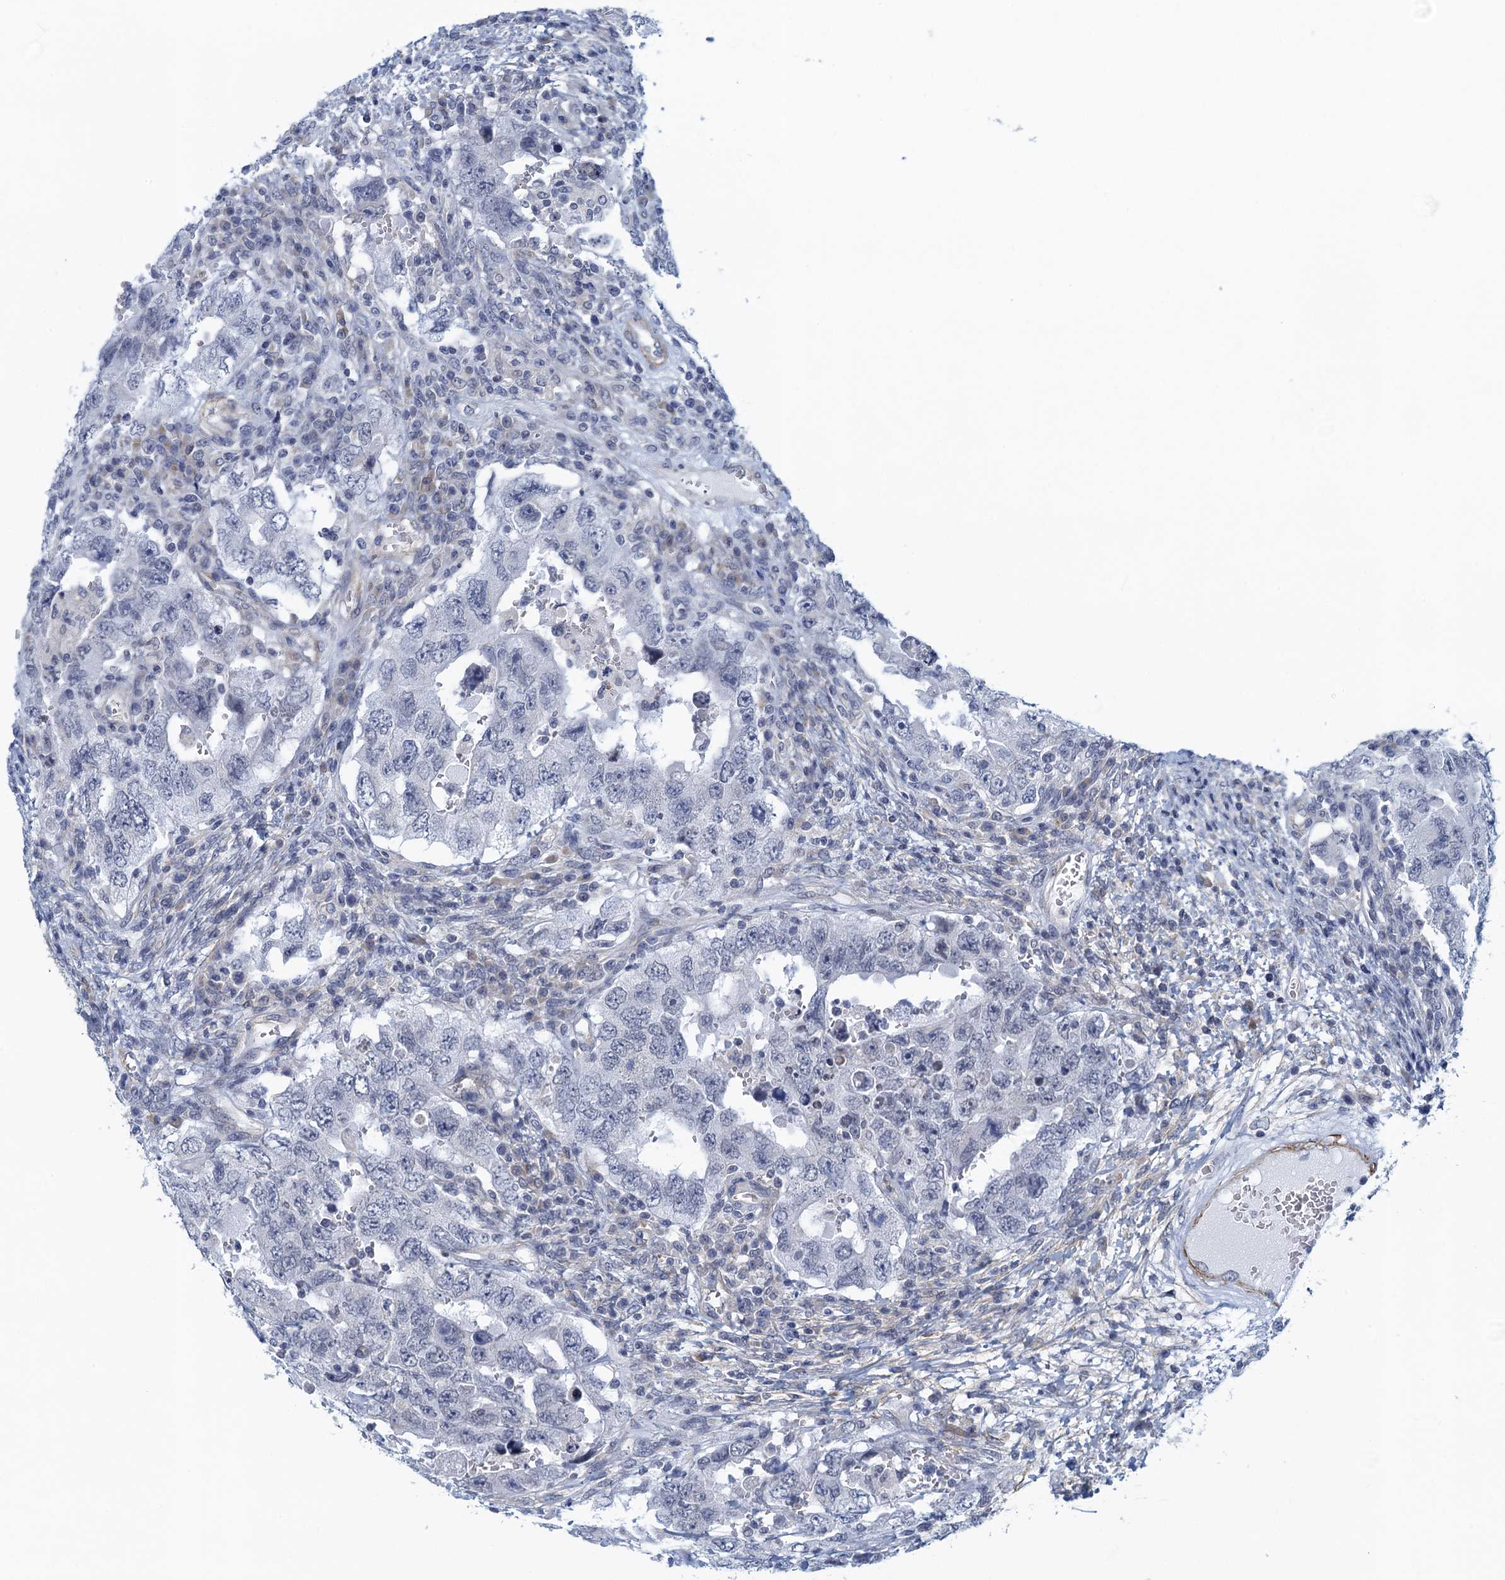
{"staining": {"intensity": "negative", "quantity": "none", "location": "none"}, "tissue": "testis cancer", "cell_type": "Tumor cells", "image_type": "cancer", "snomed": [{"axis": "morphology", "description": "Carcinoma, Embryonal, NOS"}, {"axis": "topography", "description": "Testis"}], "caption": "Tumor cells are negative for brown protein staining in testis cancer.", "gene": "ALG2", "patient": {"sex": "male", "age": 26}}